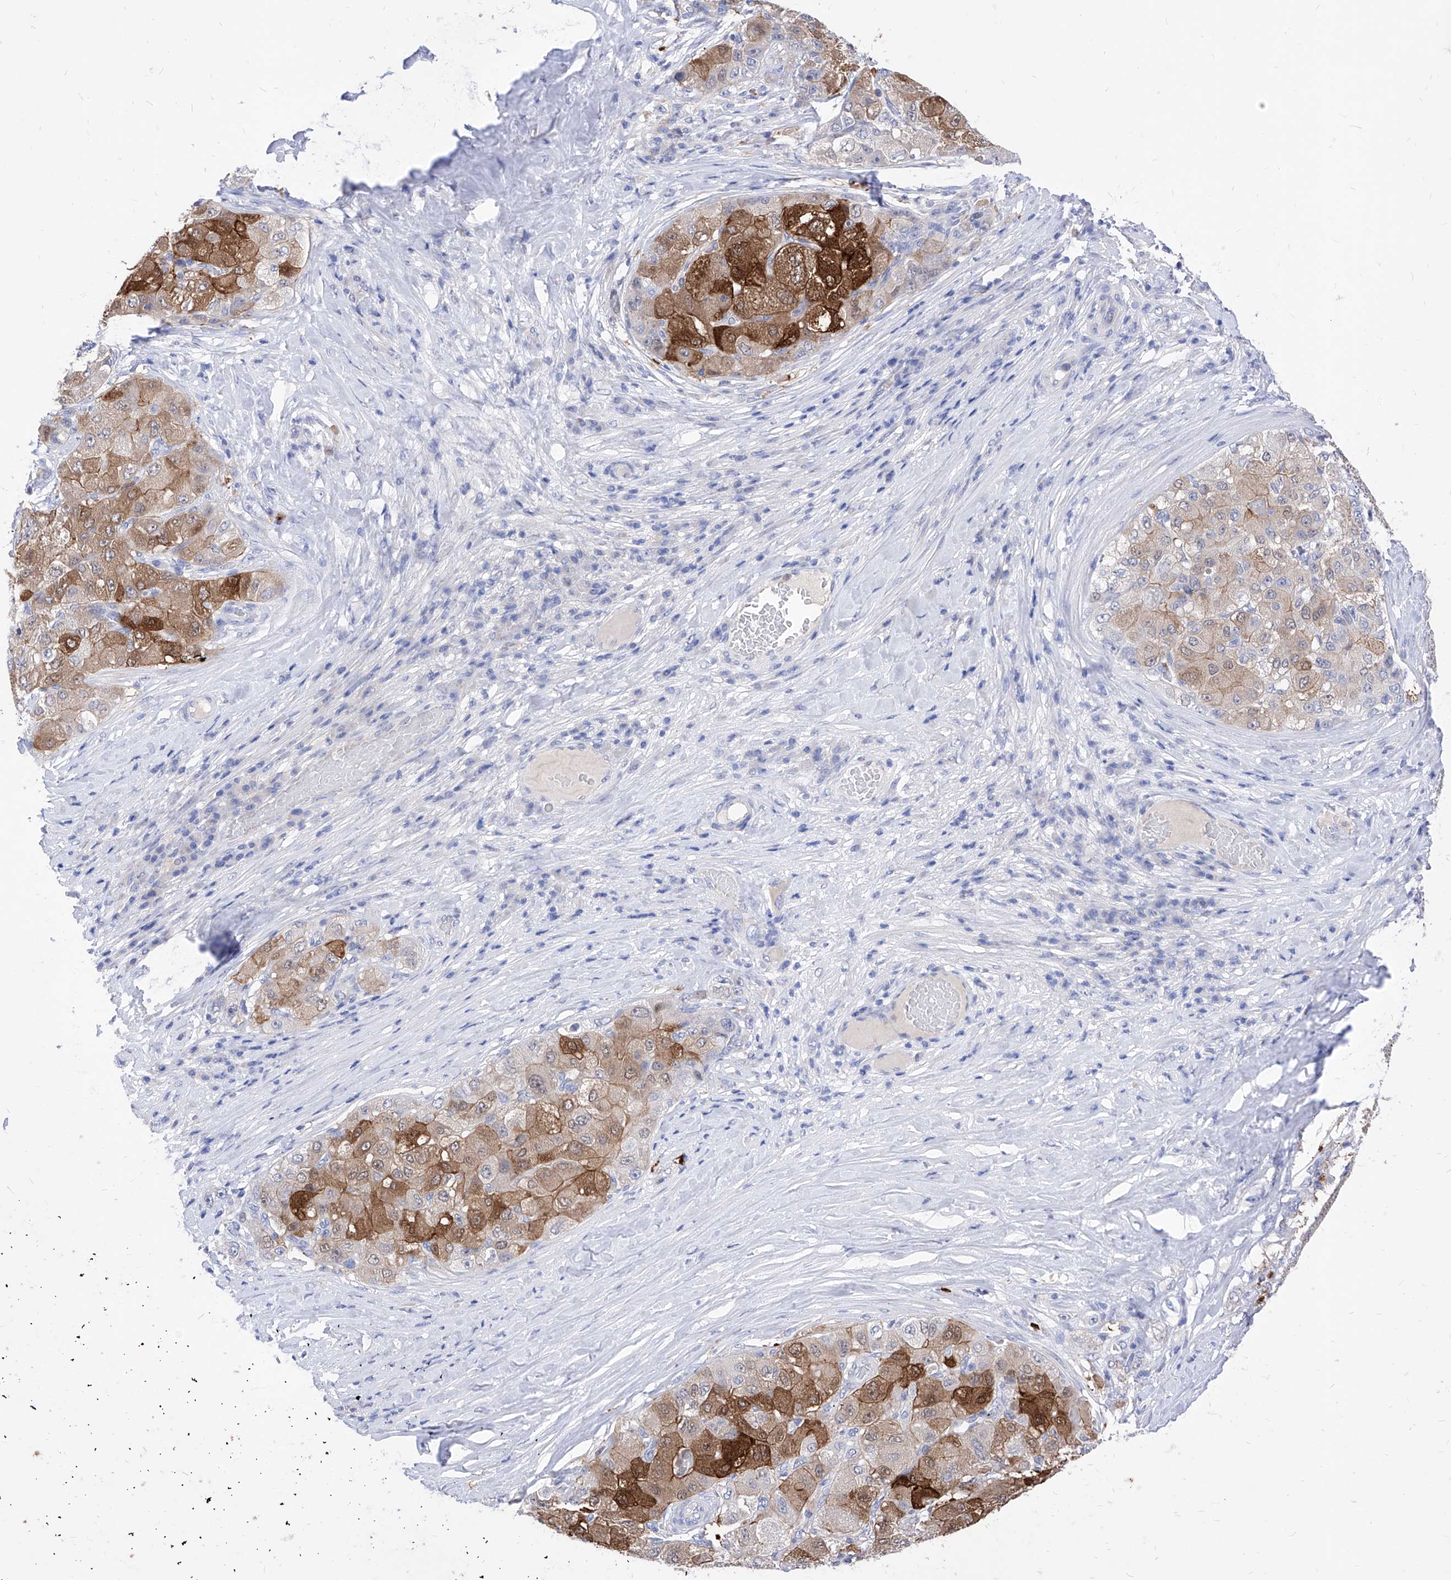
{"staining": {"intensity": "strong", "quantity": "25%-75%", "location": "cytoplasmic/membranous,nuclear"}, "tissue": "liver cancer", "cell_type": "Tumor cells", "image_type": "cancer", "snomed": [{"axis": "morphology", "description": "Carcinoma, Hepatocellular, NOS"}, {"axis": "topography", "description": "Liver"}], "caption": "Immunohistochemistry photomicrograph of neoplastic tissue: human liver cancer stained using immunohistochemistry (IHC) shows high levels of strong protein expression localized specifically in the cytoplasmic/membranous and nuclear of tumor cells, appearing as a cytoplasmic/membranous and nuclear brown color.", "gene": "VAX1", "patient": {"sex": "male", "age": 80}}